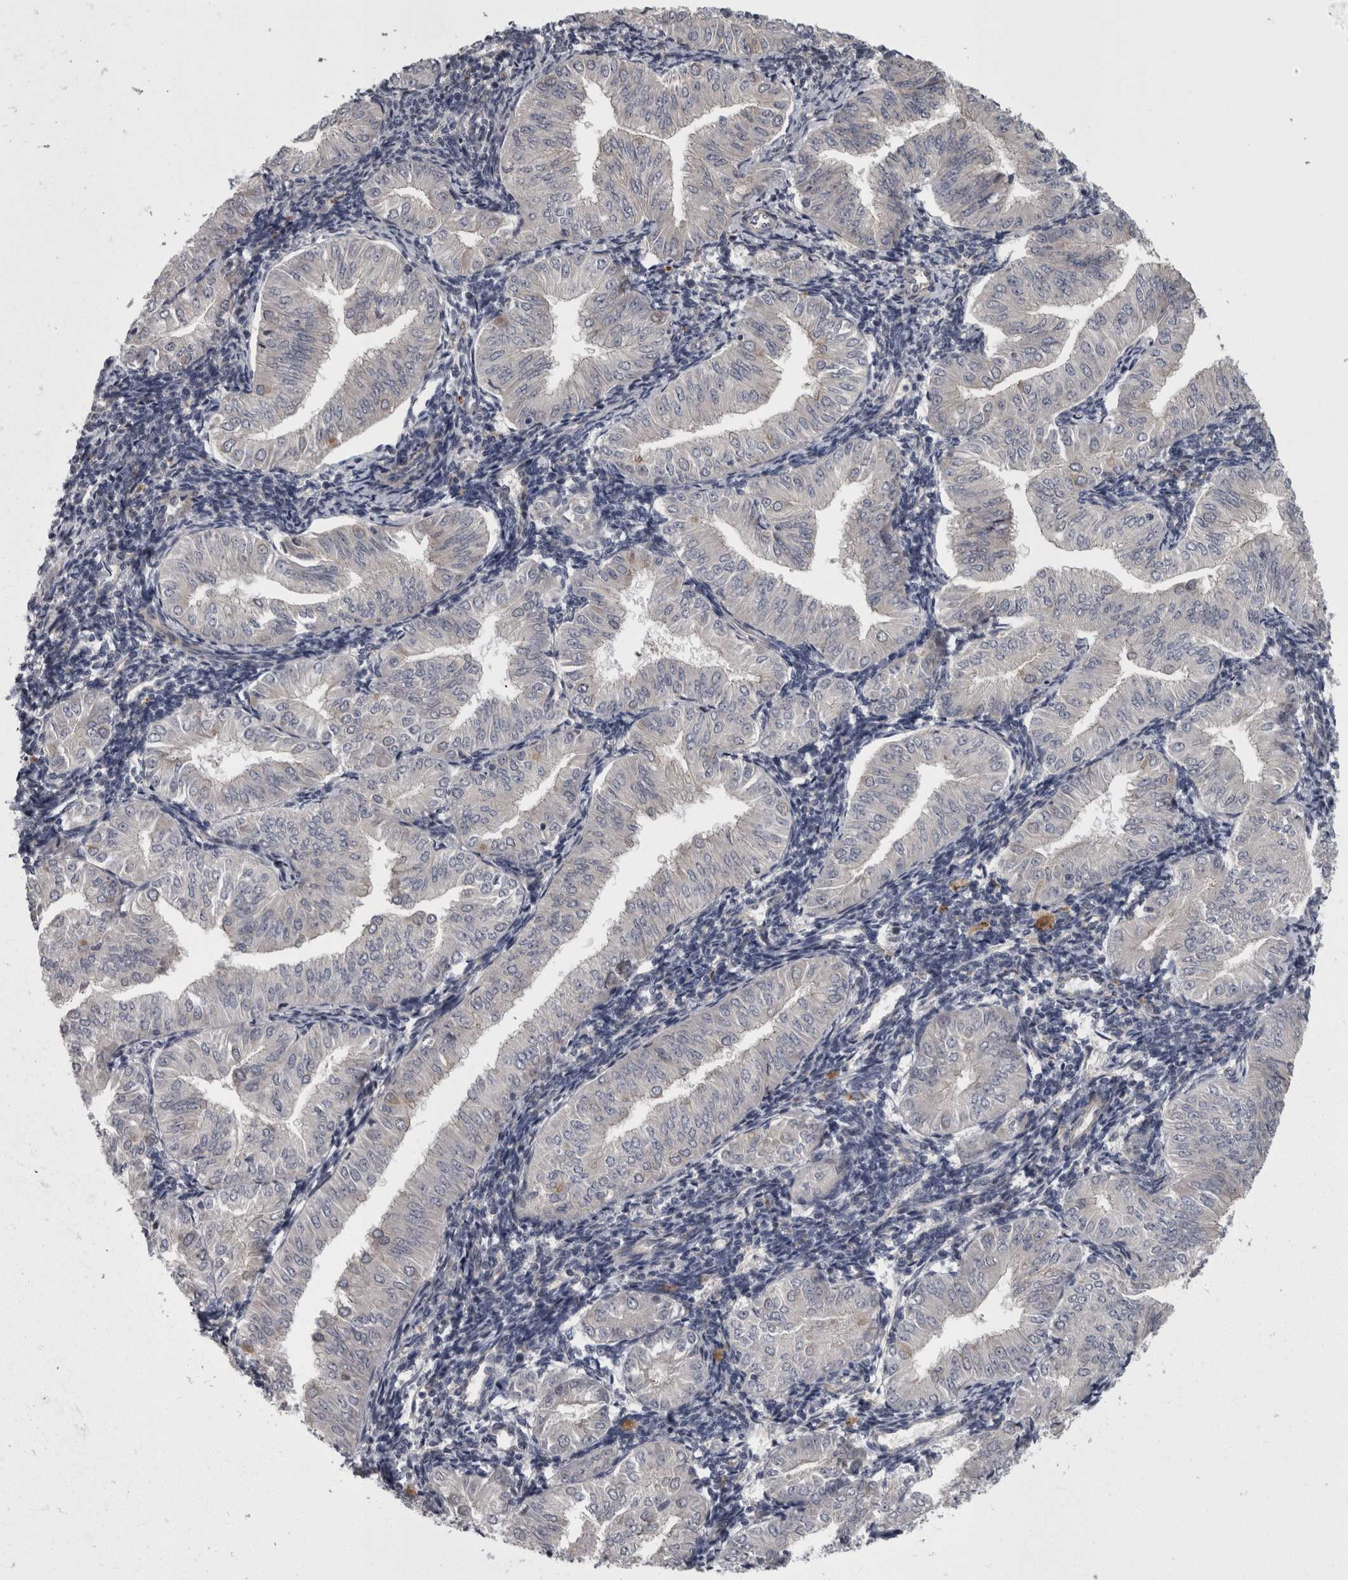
{"staining": {"intensity": "negative", "quantity": "none", "location": "none"}, "tissue": "endometrial cancer", "cell_type": "Tumor cells", "image_type": "cancer", "snomed": [{"axis": "morphology", "description": "Normal tissue, NOS"}, {"axis": "morphology", "description": "Adenocarcinoma, NOS"}, {"axis": "topography", "description": "Endometrium"}], "caption": "Immunohistochemical staining of human adenocarcinoma (endometrial) exhibits no significant positivity in tumor cells.", "gene": "PRKCI", "patient": {"sex": "female", "age": 53}}